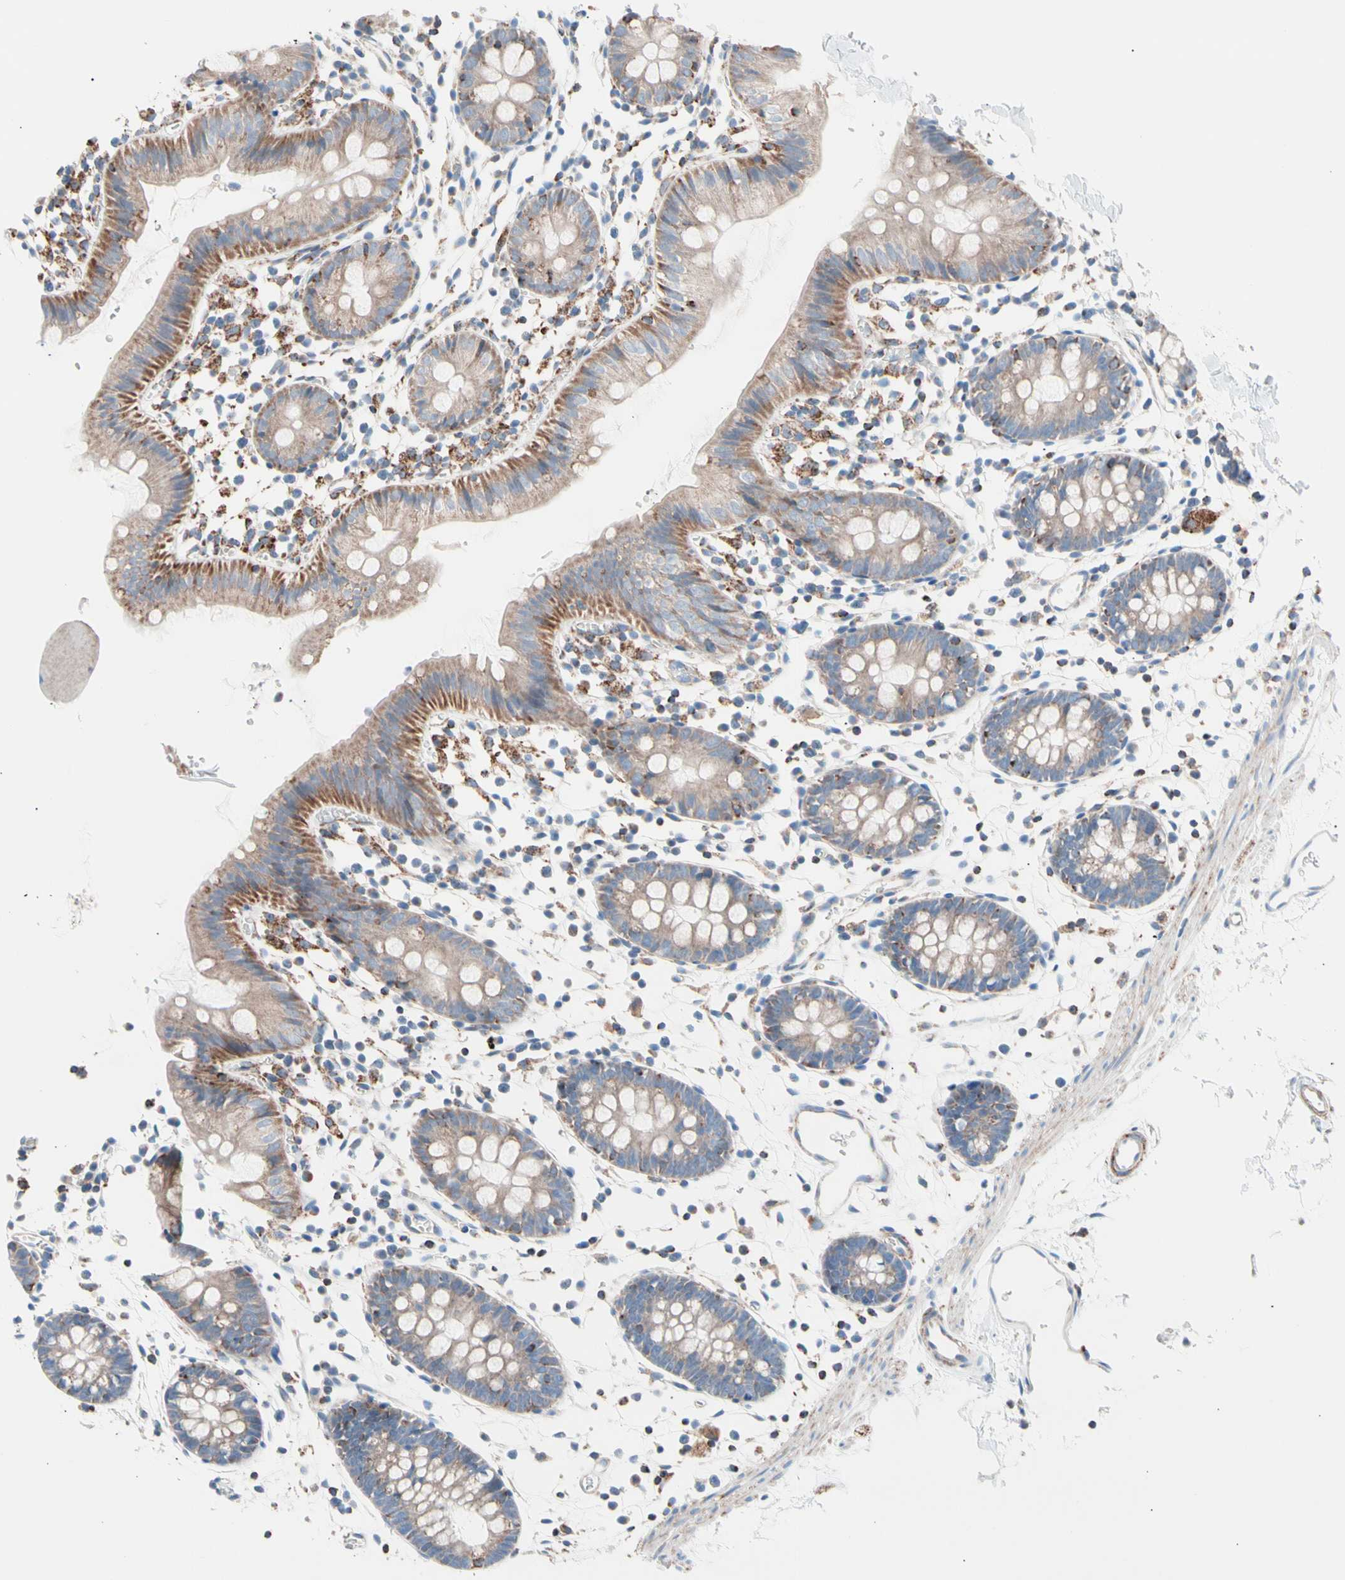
{"staining": {"intensity": "weak", "quantity": "25%-75%", "location": "cytoplasmic/membranous"}, "tissue": "colon", "cell_type": "Endothelial cells", "image_type": "normal", "snomed": [{"axis": "morphology", "description": "Normal tissue, NOS"}, {"axis": "topography", "description": "Colon"}], "caption": "An IHC photomicrograph of unremarkable tissue is shown. Protein staining in brown highlights weak cytoplasmic/membranous positivity in colon within endothelial cells. The staining was performed using DAB, with brown indicating positive protein expression. Nuclei are stained blue with hematoxylin.", "gene": "HK1", "patient": {"sex": "male", "age": 14}}